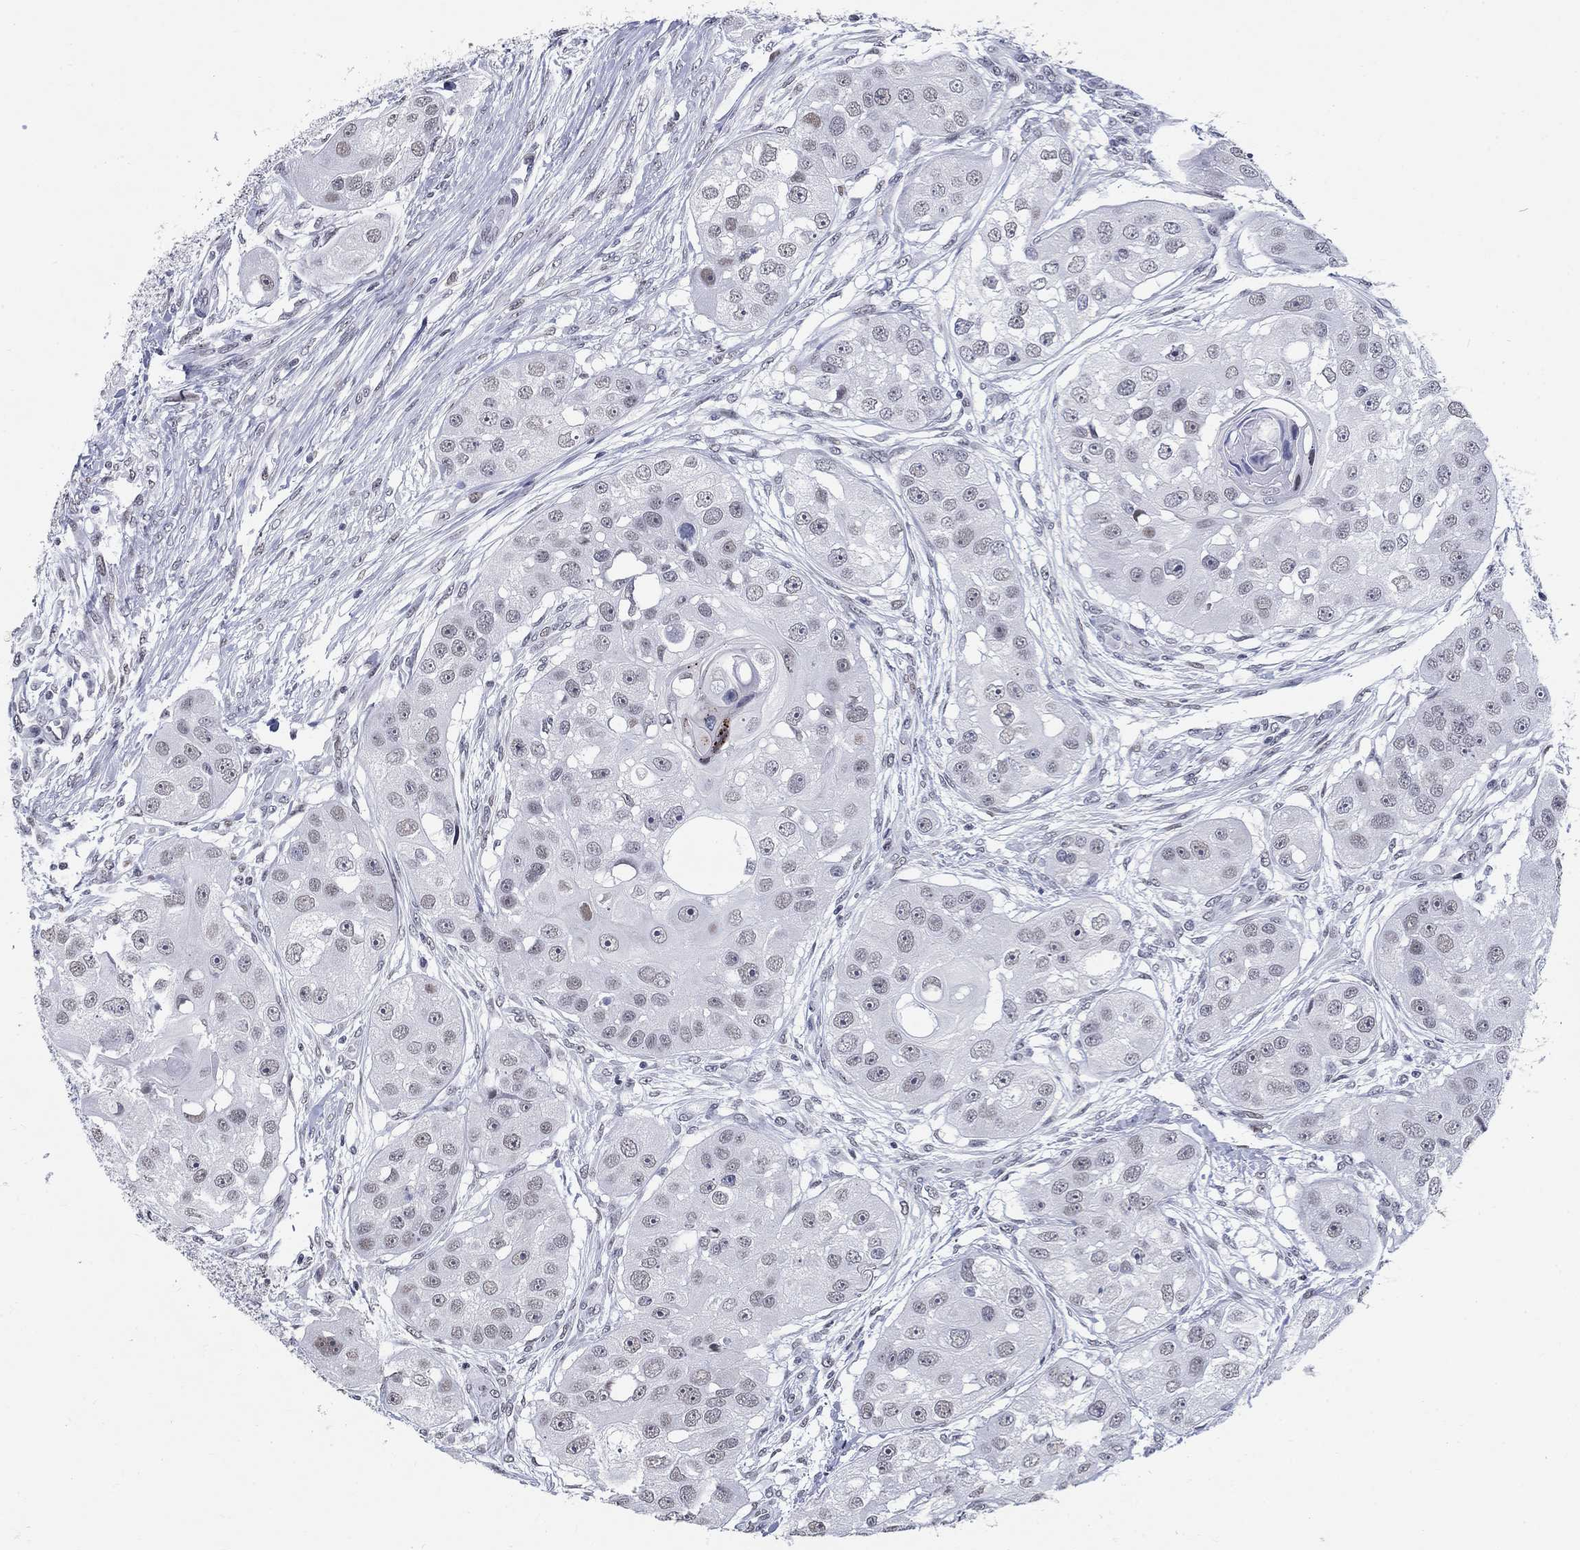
{"staining": {"intensity": "negative", "quantity": "none", "location": "none"}, "tissue": "head and neck cancer", "cell_type": "Tumor cells", "image_type": "cancer", "snomed": [{"axis": "morphology", "description": "Normal tissue, NOS"}, {"axis": "morphology", "description": "Squamous cell carcinoma, NOS"}, {"axis": "topography", "description": "Skeletal muscle"}, {"axis": "topography", "description": "Head-Neck"}], "caption": "Histopathology image shows no significant protein staining in tumor cells of head and neck squamous cell carcinoma. The staining is performed using DAB (3,3'-diaminobenzidine) brown chromogen with nuclei counter-stained in using hematoxylin.", "gene": "BHLHE22", "patient": {"sex": "male", "age": 51}}